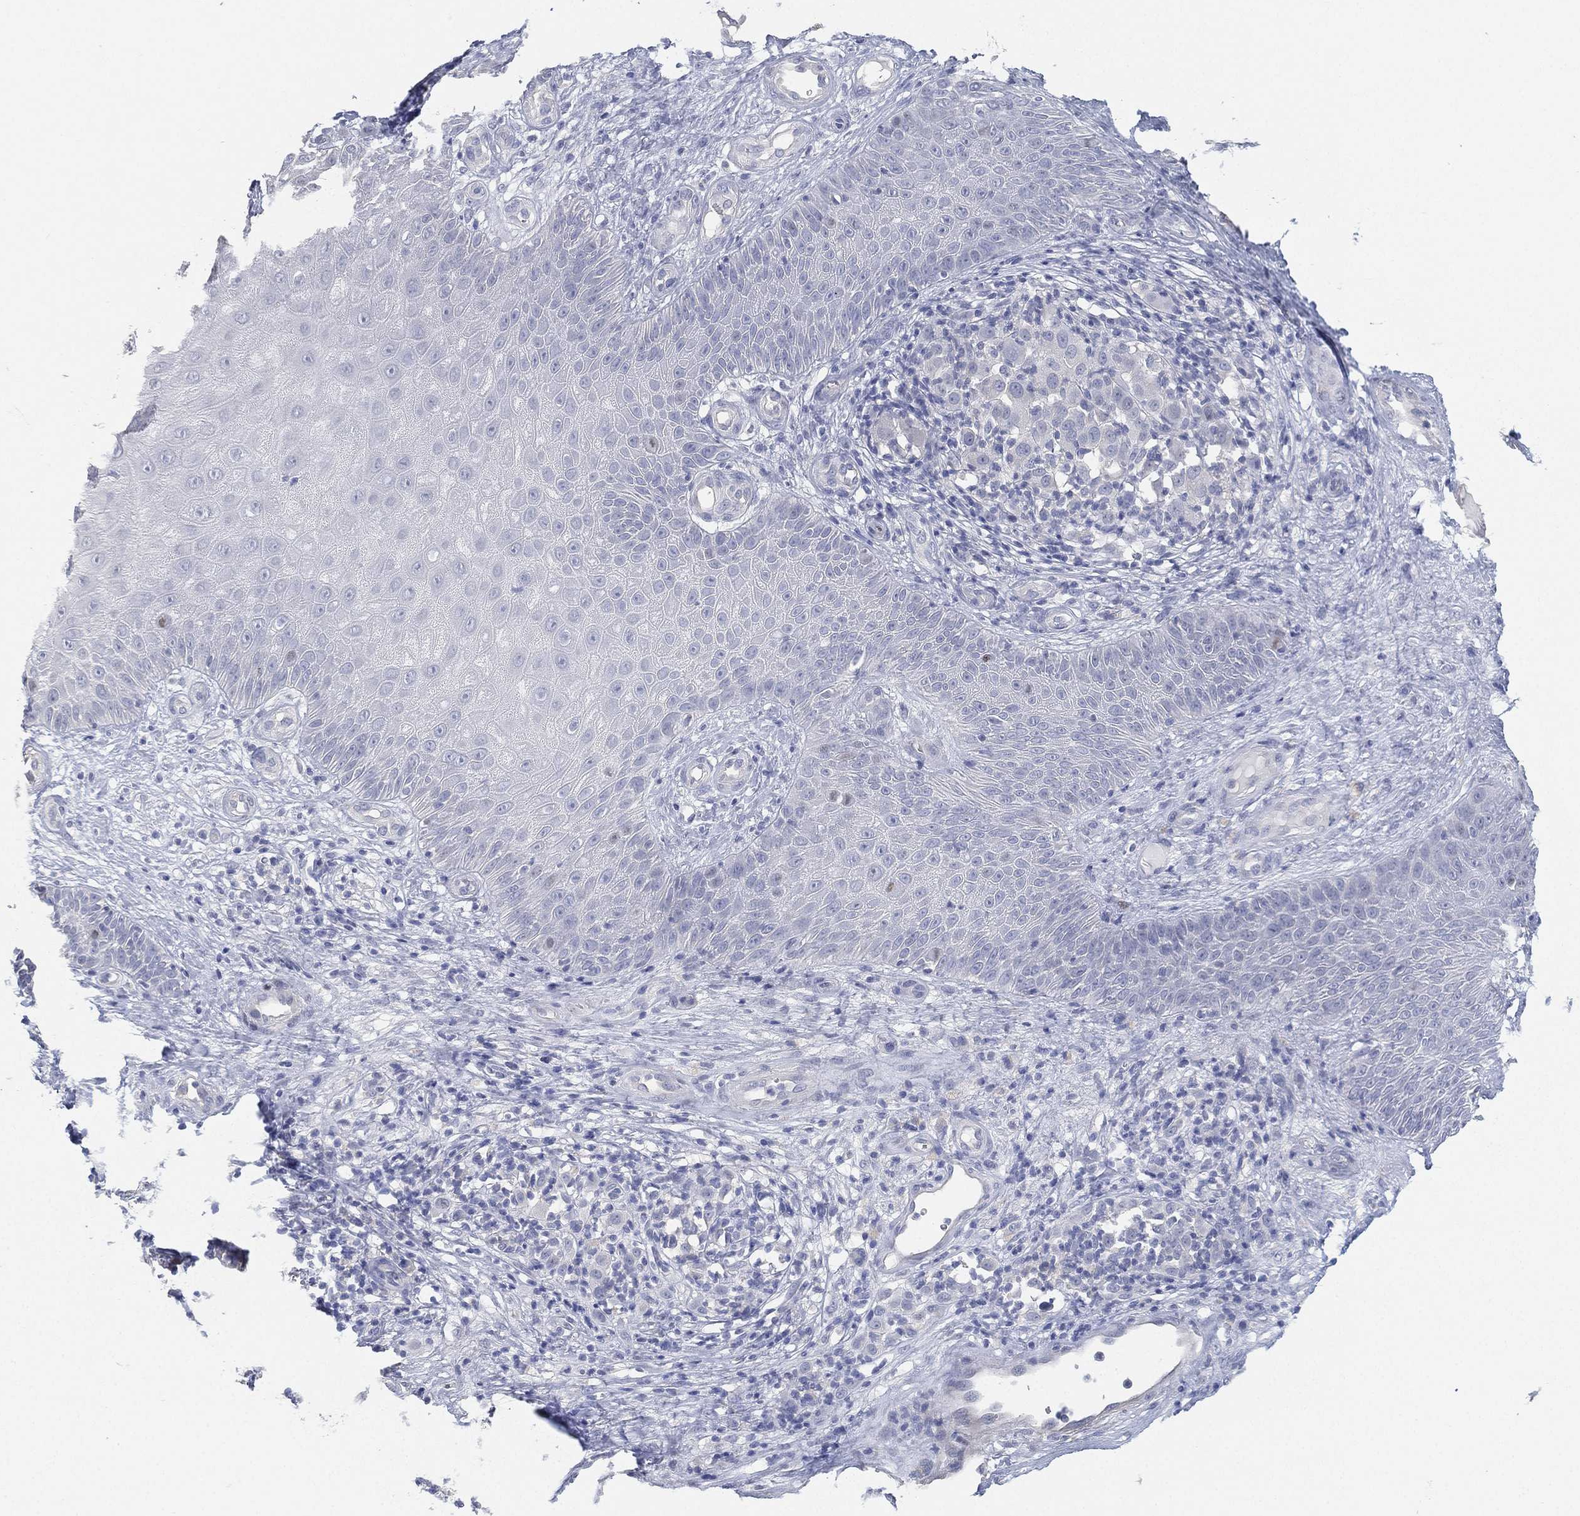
{"staining": {"intensity": "negative", "quantity": "none", "location": "none"}, "tissue": "melanoma", "cell_type": "Tumor cells", "image_type": "cancer", "snomed": [{"axis": "morphology", "description": "Malignant melanoma, NOS"}, {"axis": "topography", "description": "Skin"}], "caption": "Immunohistochemical staining of human malignant melanoma shows no significant positivity in tumor cells. (Immunohistochemistry (ihc), brightfield microscopy, high magnification).", "gene": "FAM187B", "patient": {"sex": "female", "age": 87}}